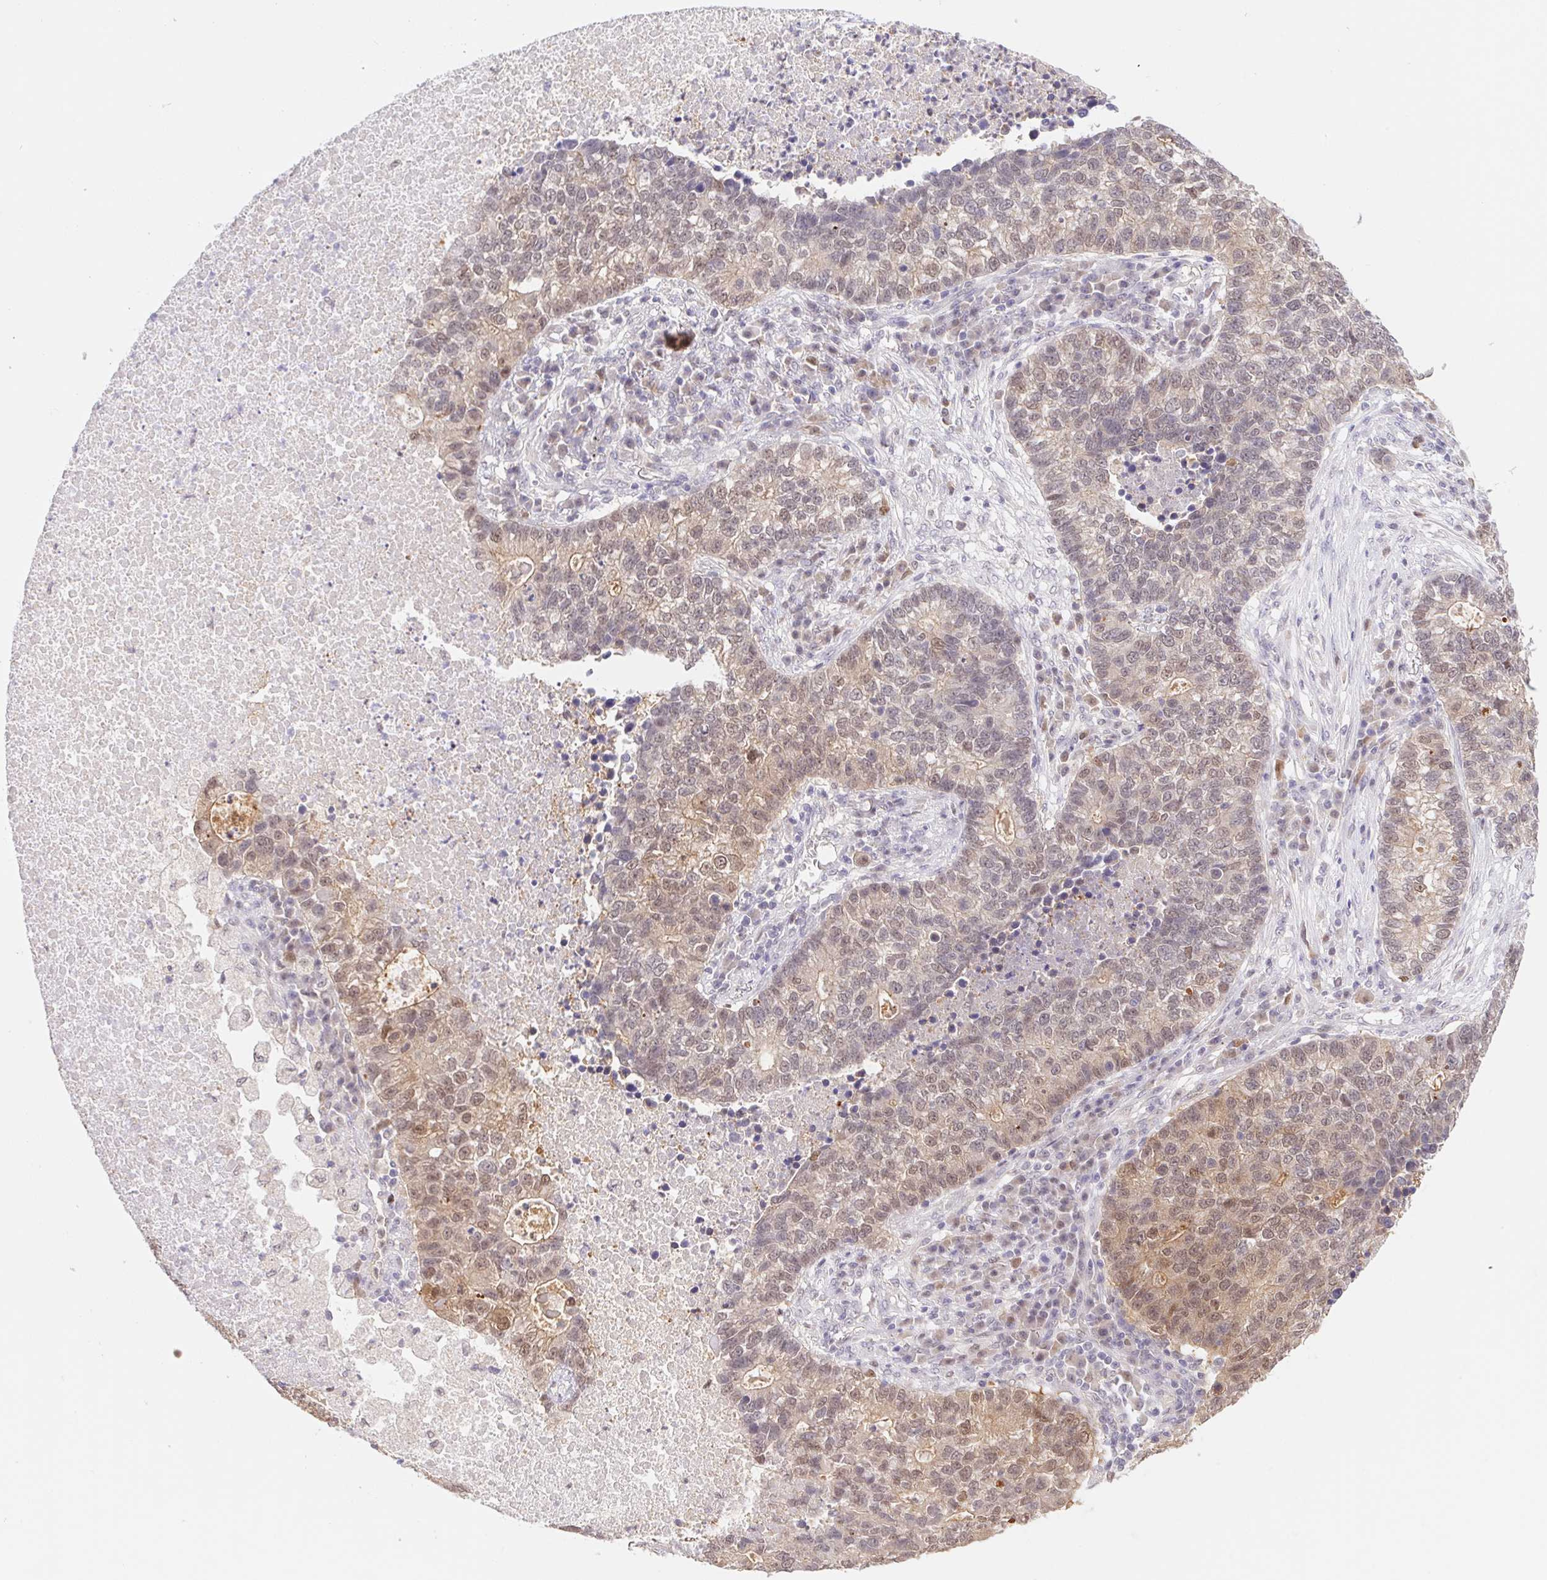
{"staining": {"intensity": "weak", "quantity": "<25%", "location": "nuclear"}, "tissue": "lung cancer", "cell_type": "Tumor cells", "image_type": "cancer", "snomed": [{"axis": "morphology", "description": "Adenocarcinoma, NOS"}, {"axis": "topography", "description": "Lung"}], "caption": "Tumor cells show no significant protein positivity in lung cancer (adenocarcinoma).", "gene": "L3MBTL4", "patient": {"sex": "male", "age": 57}}